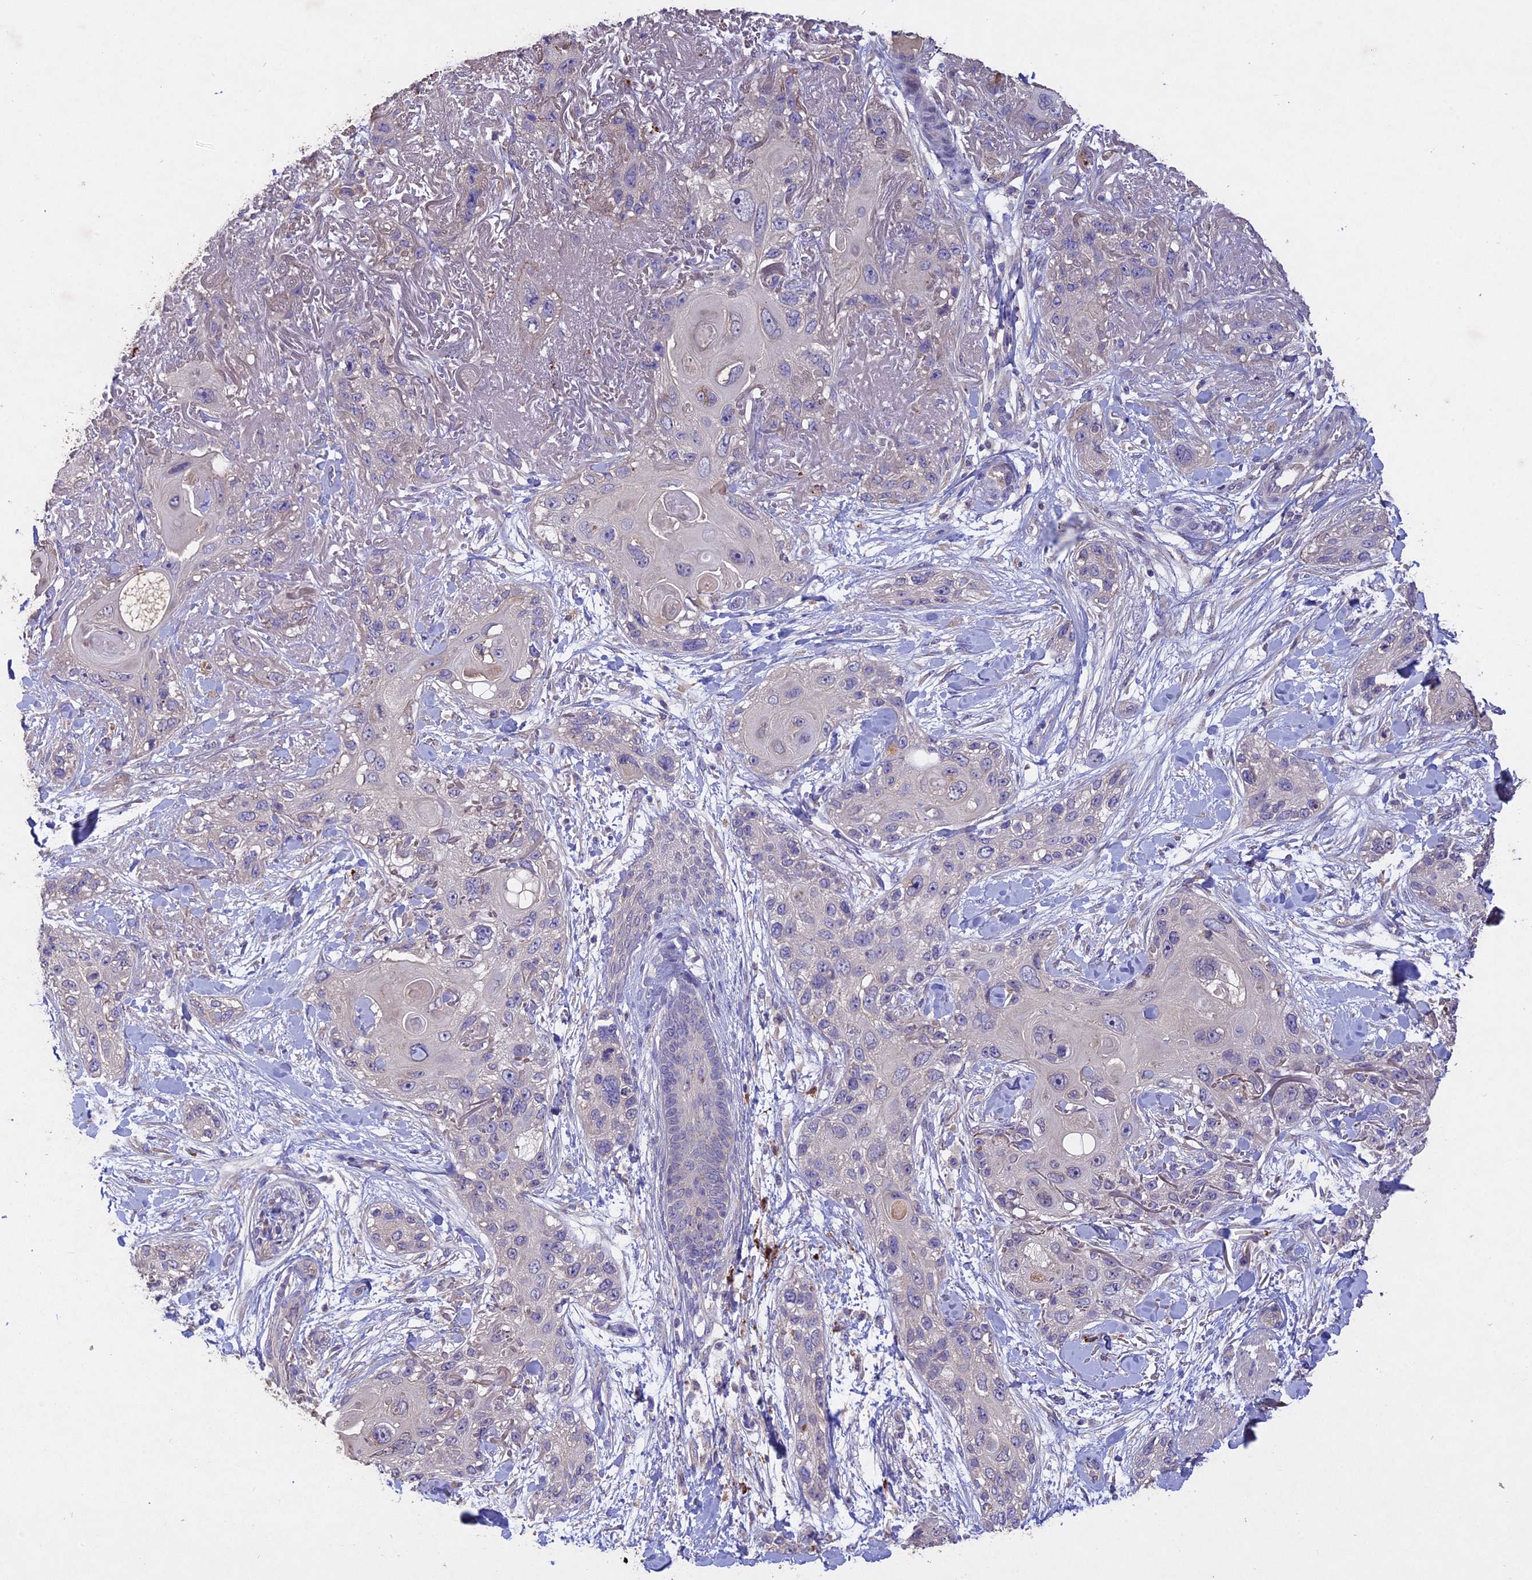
{"staining": {"intensity": "negative", "quantity": "none", "location": "none"}, "tissue": "skin cancer", "cell_type": "Tumor cells", "image_type": "cancer", "snomed": [{"axis": "morphology", "description": "Normal tissue, NOS"}, {"axis": "morphology", "description": "Squamous cell carcinoma, NOS"}, {"axis": "topography", "description": "Skin"}], "caption": "Tumor cells are negative for brown protein staining in squamous cell carcinoma (skin).", "gene": "SLC26A4", "patient": {"sex": "male", "age": 72}}